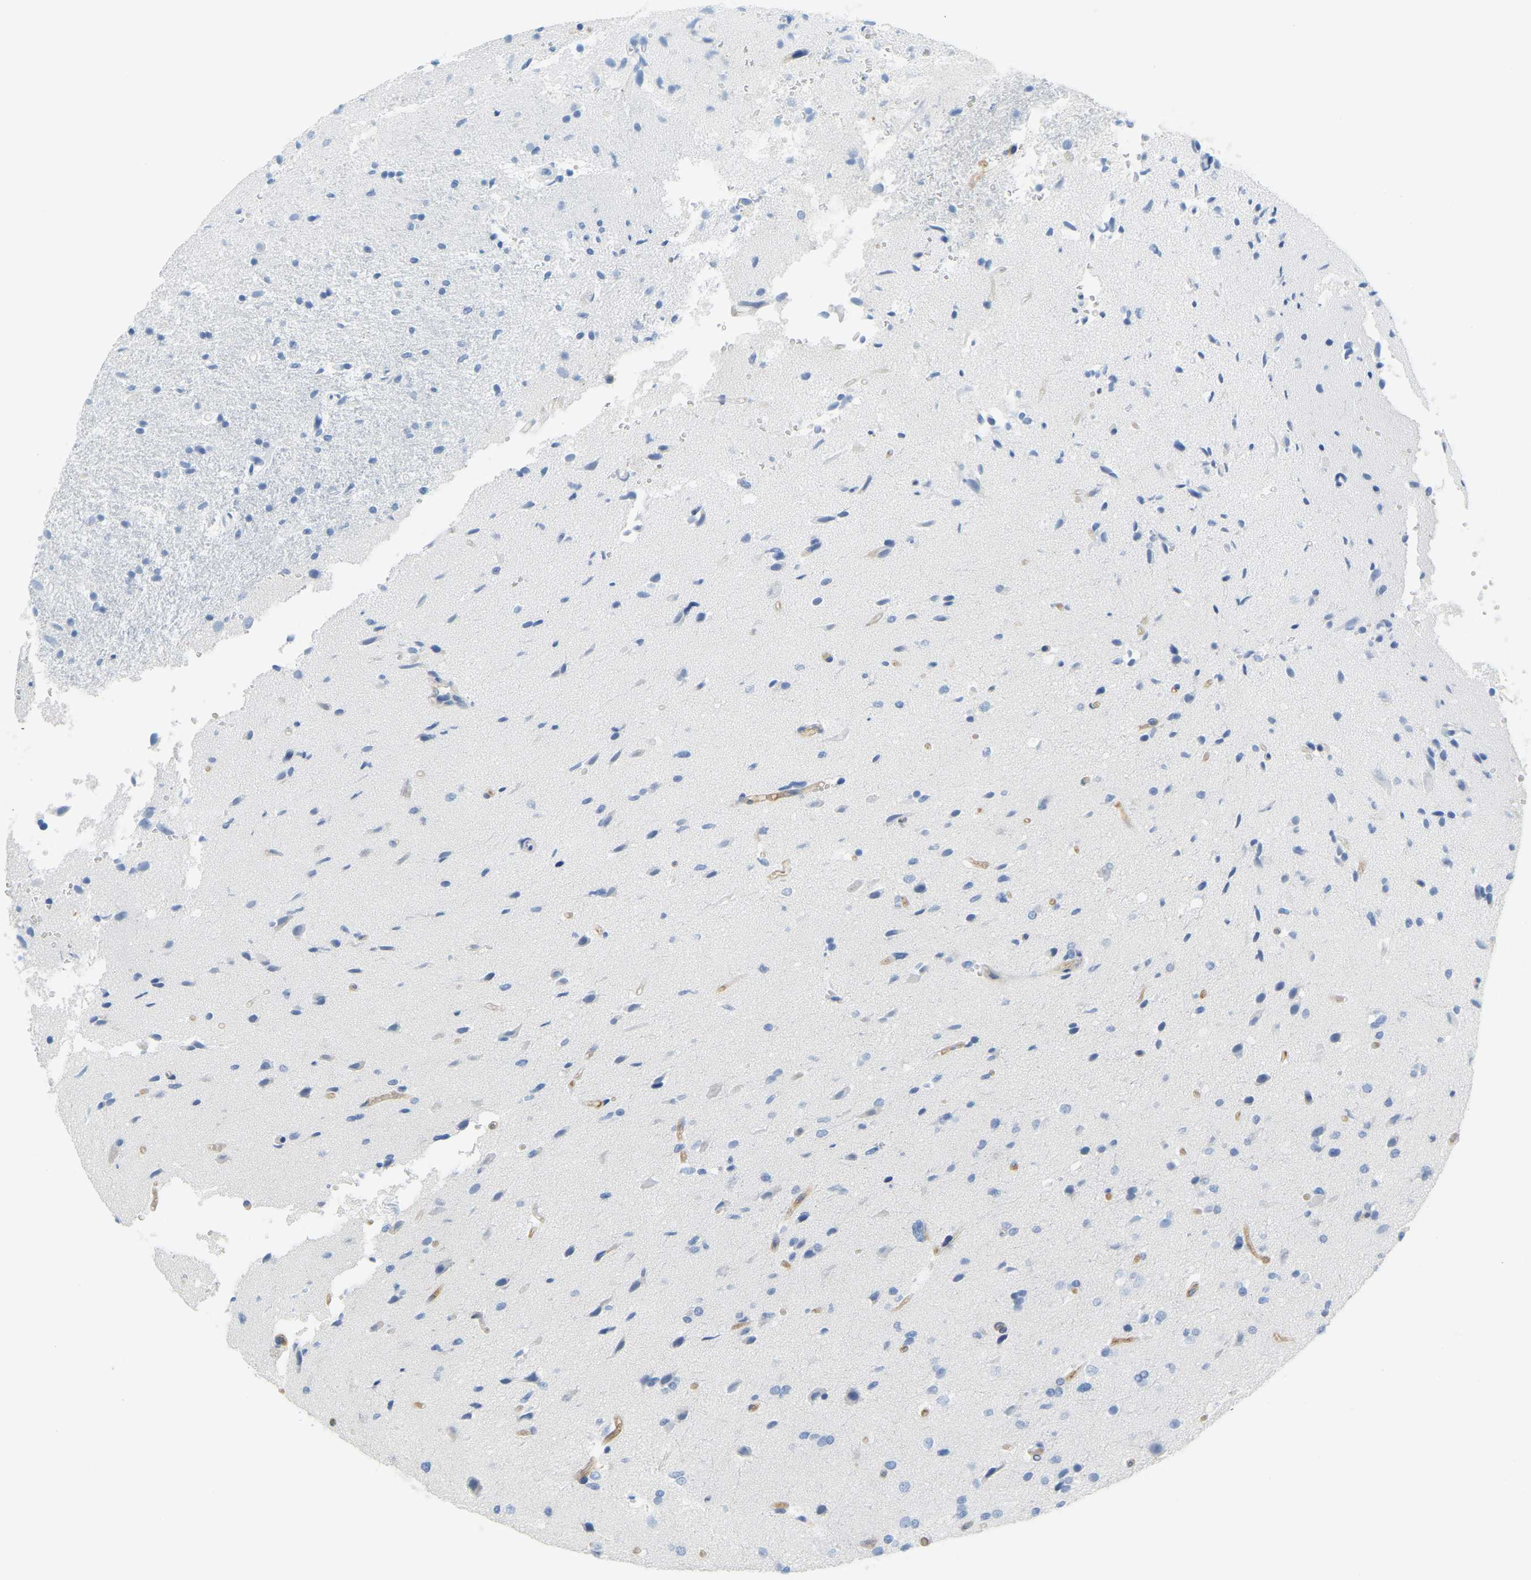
{"staining": {"intensity": "negative", "quantity": "none", "location": "none"}, "tissue": "glioma", "cell_type": "Tumor cells", "image_type": "cancer", "snomed": [{"axis": "morphology", "description": "Glioma, malignant, High grade"}, {"axis": "topography", "description": "Brain"}], "caption": "Tumor cells are negative for brown protein staining in malignant glioma (high-grade).", "gene": "MYL3", "patient": {"sex": "male", "age": 33}}